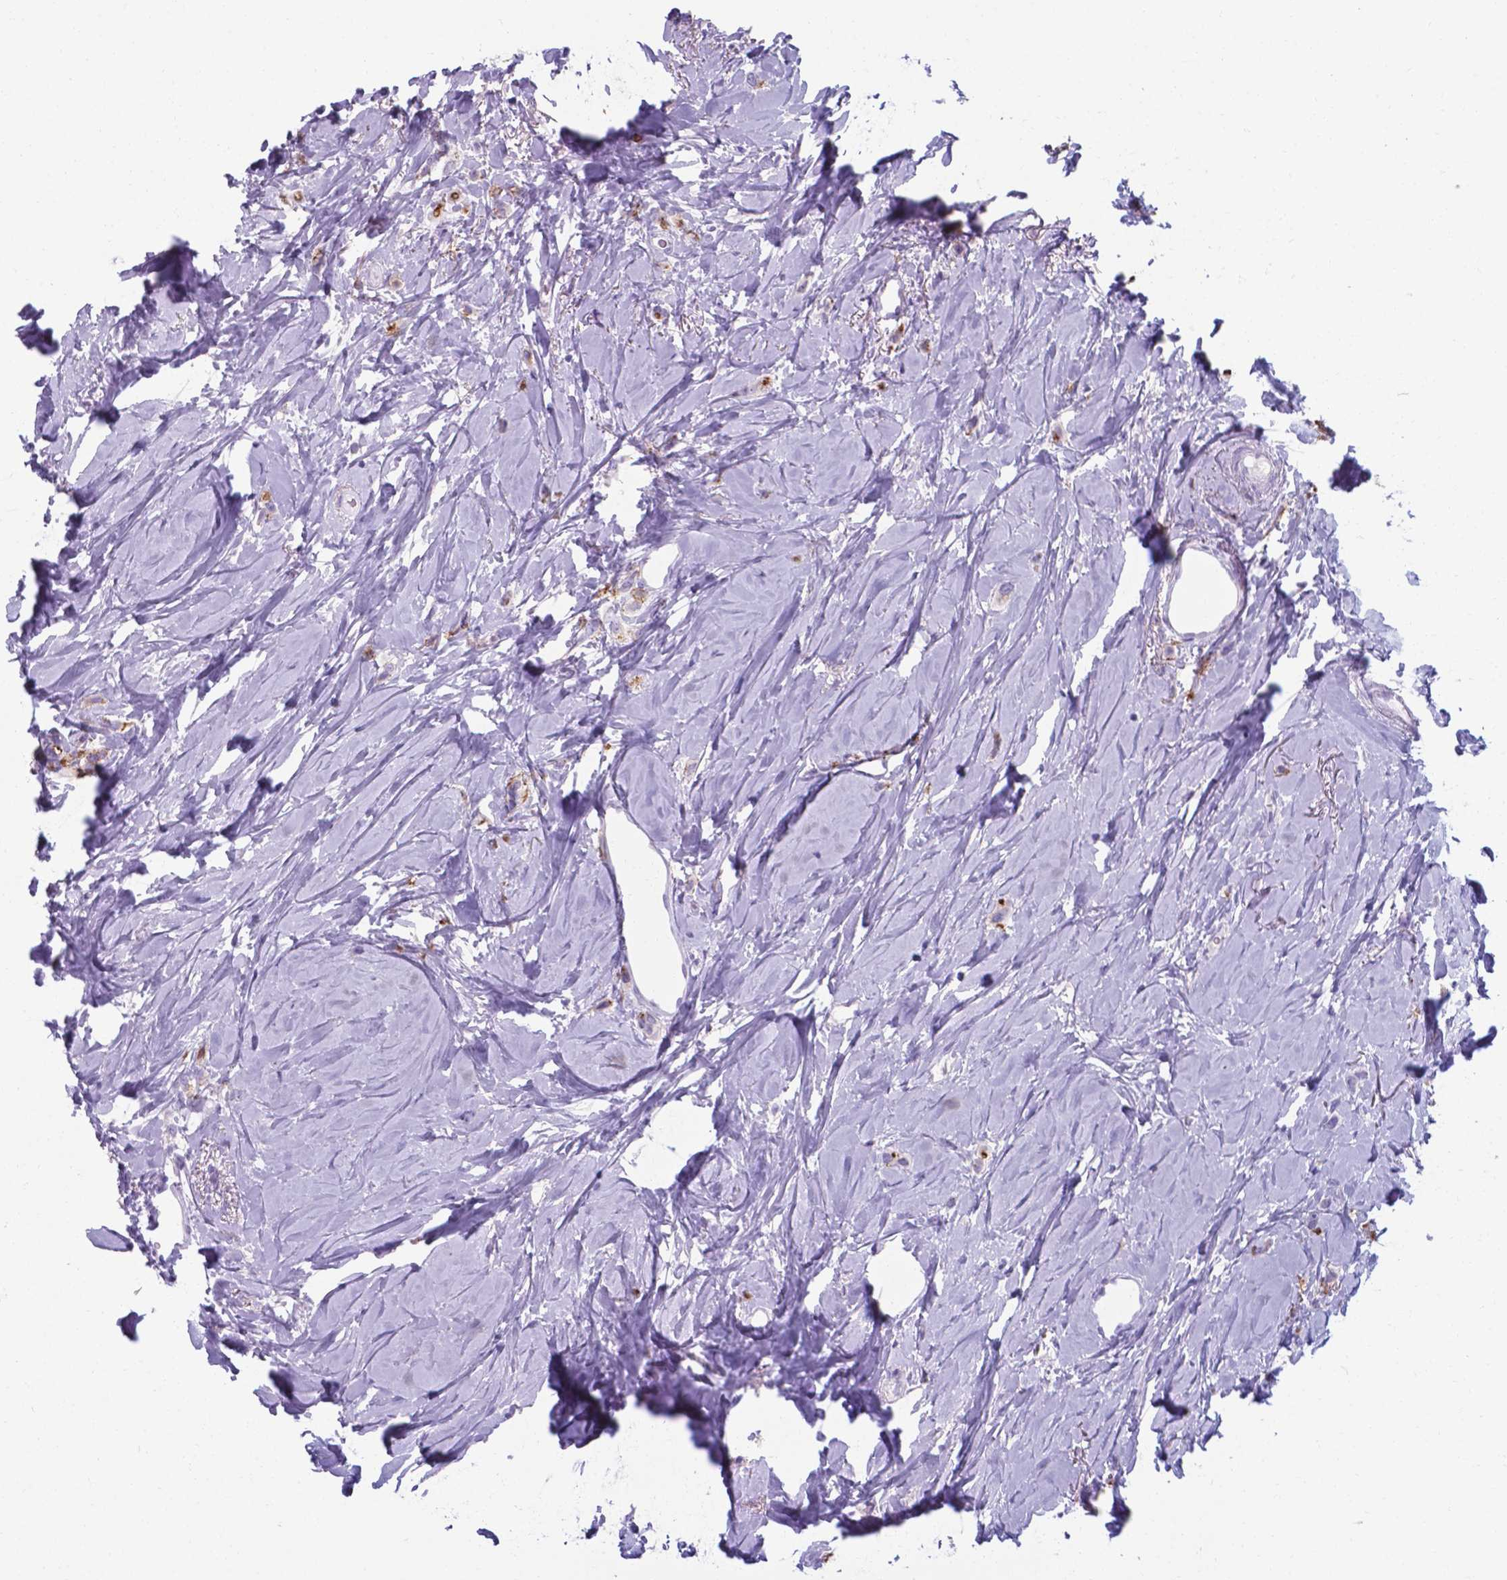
{"staining": {"intensity": "strong", "quantity": ">75%", "location": "cytoplasmic/membranous"}, "tissue": "breast cancer", "cell_type": "Tumor cells", "image_type": "cancer", "snomed": [{"axis": "morphology", "description": "Lobular carcinoma"}, {"axis": "topography", "description": "Breast"}], "caption": "Protein analysis of breast lobular carcinoma tissue exhibits strong cytoplasmic/membranous positivity in about >75% of tumor cells.", "gene": "AP5B1", "patient": {"sex": "female", "age": 66}}